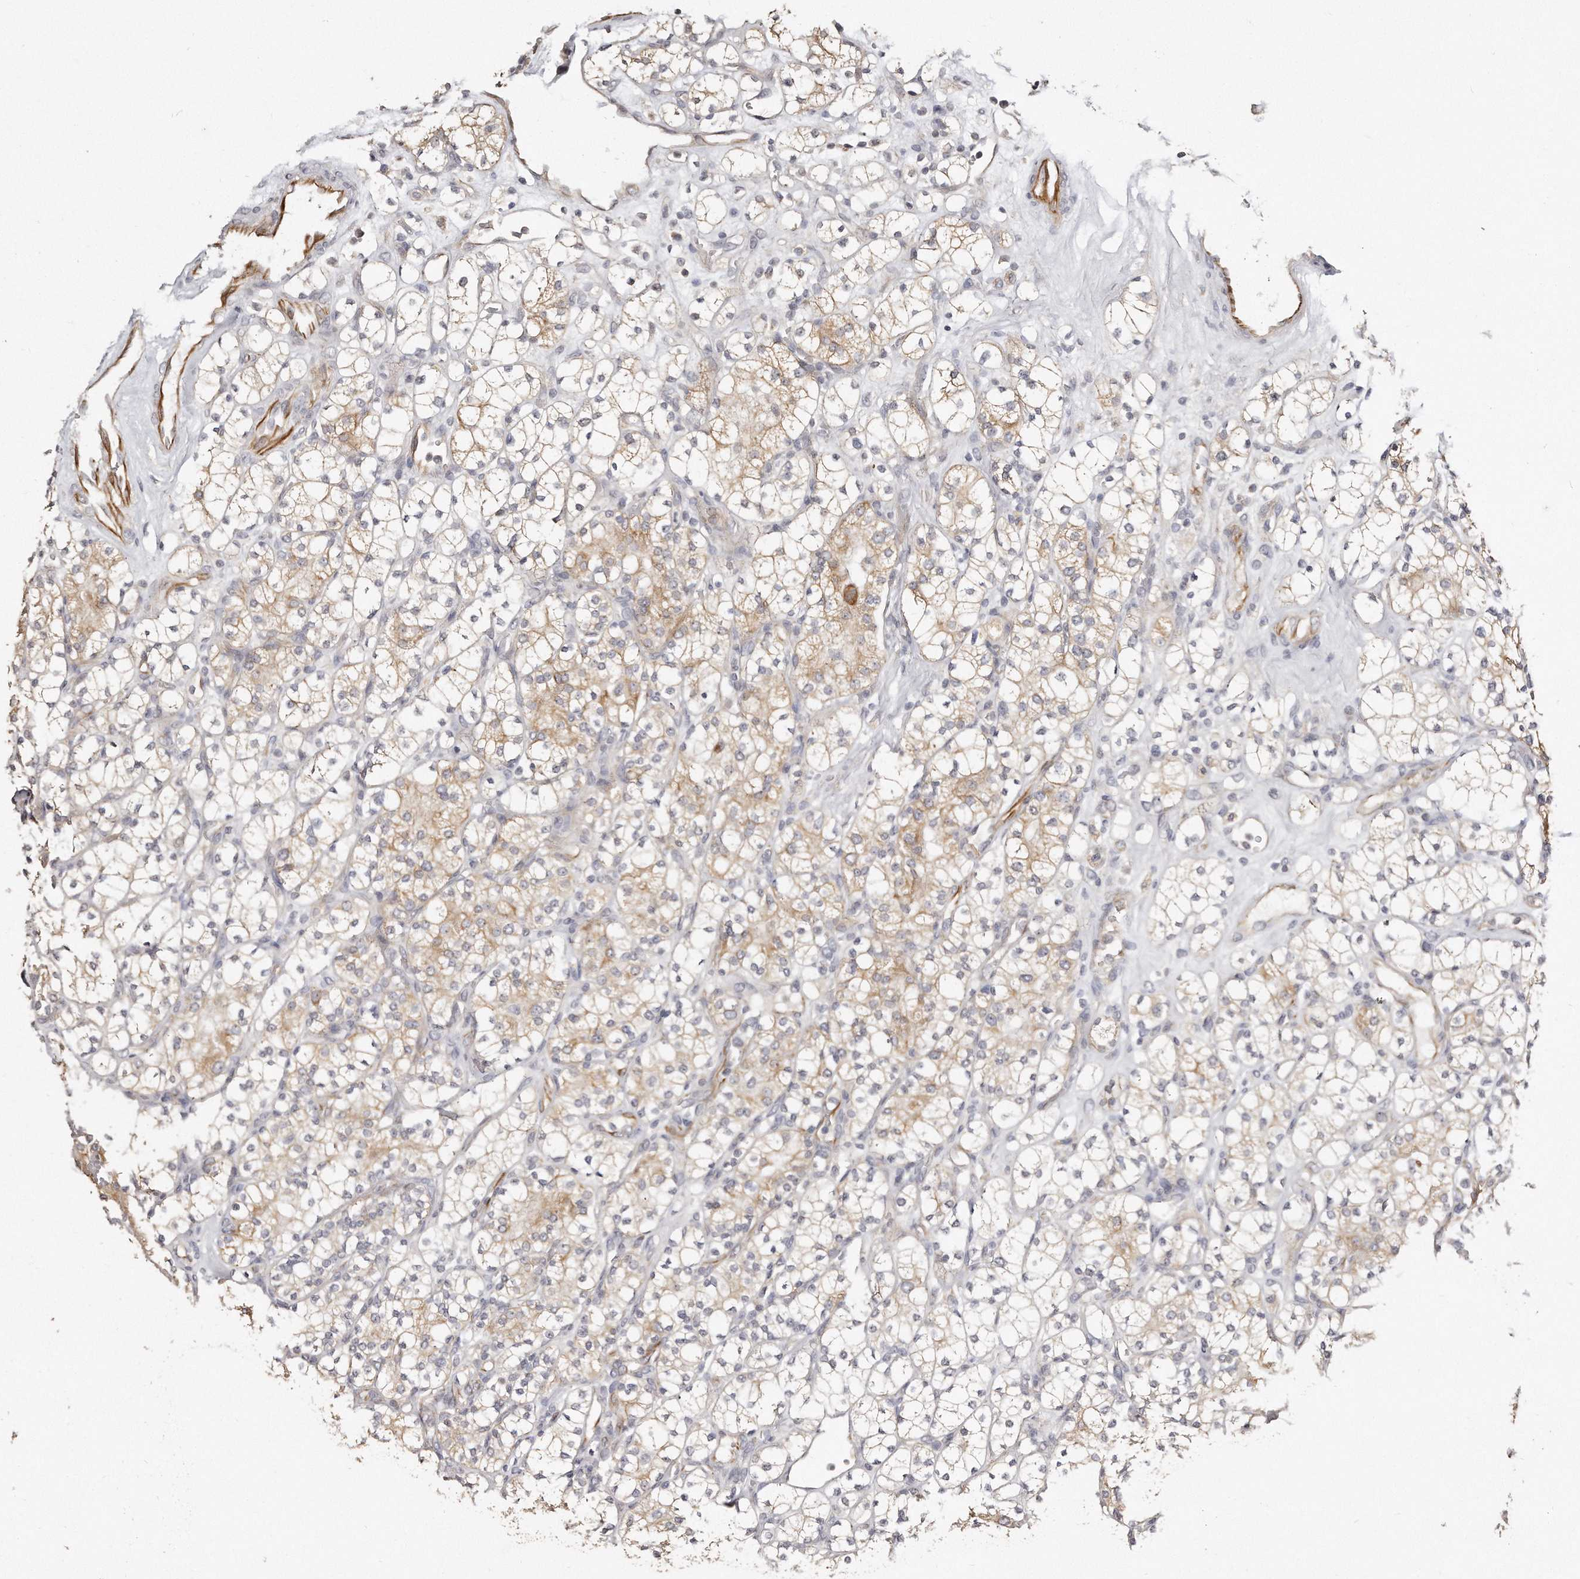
{"staining": {"intensity": "weak", "quantity": "25%-75%", "location": "cytoplasmic/membranous"}, "tissue": "renal cancer", "cell_type": "Tumor cells", "image_type": "cancer", "snomed": [{"axis": "morphology", "description": "Adenocarcinoma, NOS"}, {"axis": "topography", "description": "Kidney"}], "caption": "Renal cancer (adenocarcinoma) stained with DAB (3,3'-diaminobenzidine) immunohistochemistry (IHC) exhibits low levels of weak cytoplasmic/membranous staining in approximately 25%-75% of tumor cells. (DAB (3,3'-diaminobenzidine) = brown stain, brightfield microscopy at high magnification).", "gene": "ZYG11A", "patient": {"sex": "male", "age": 77}}